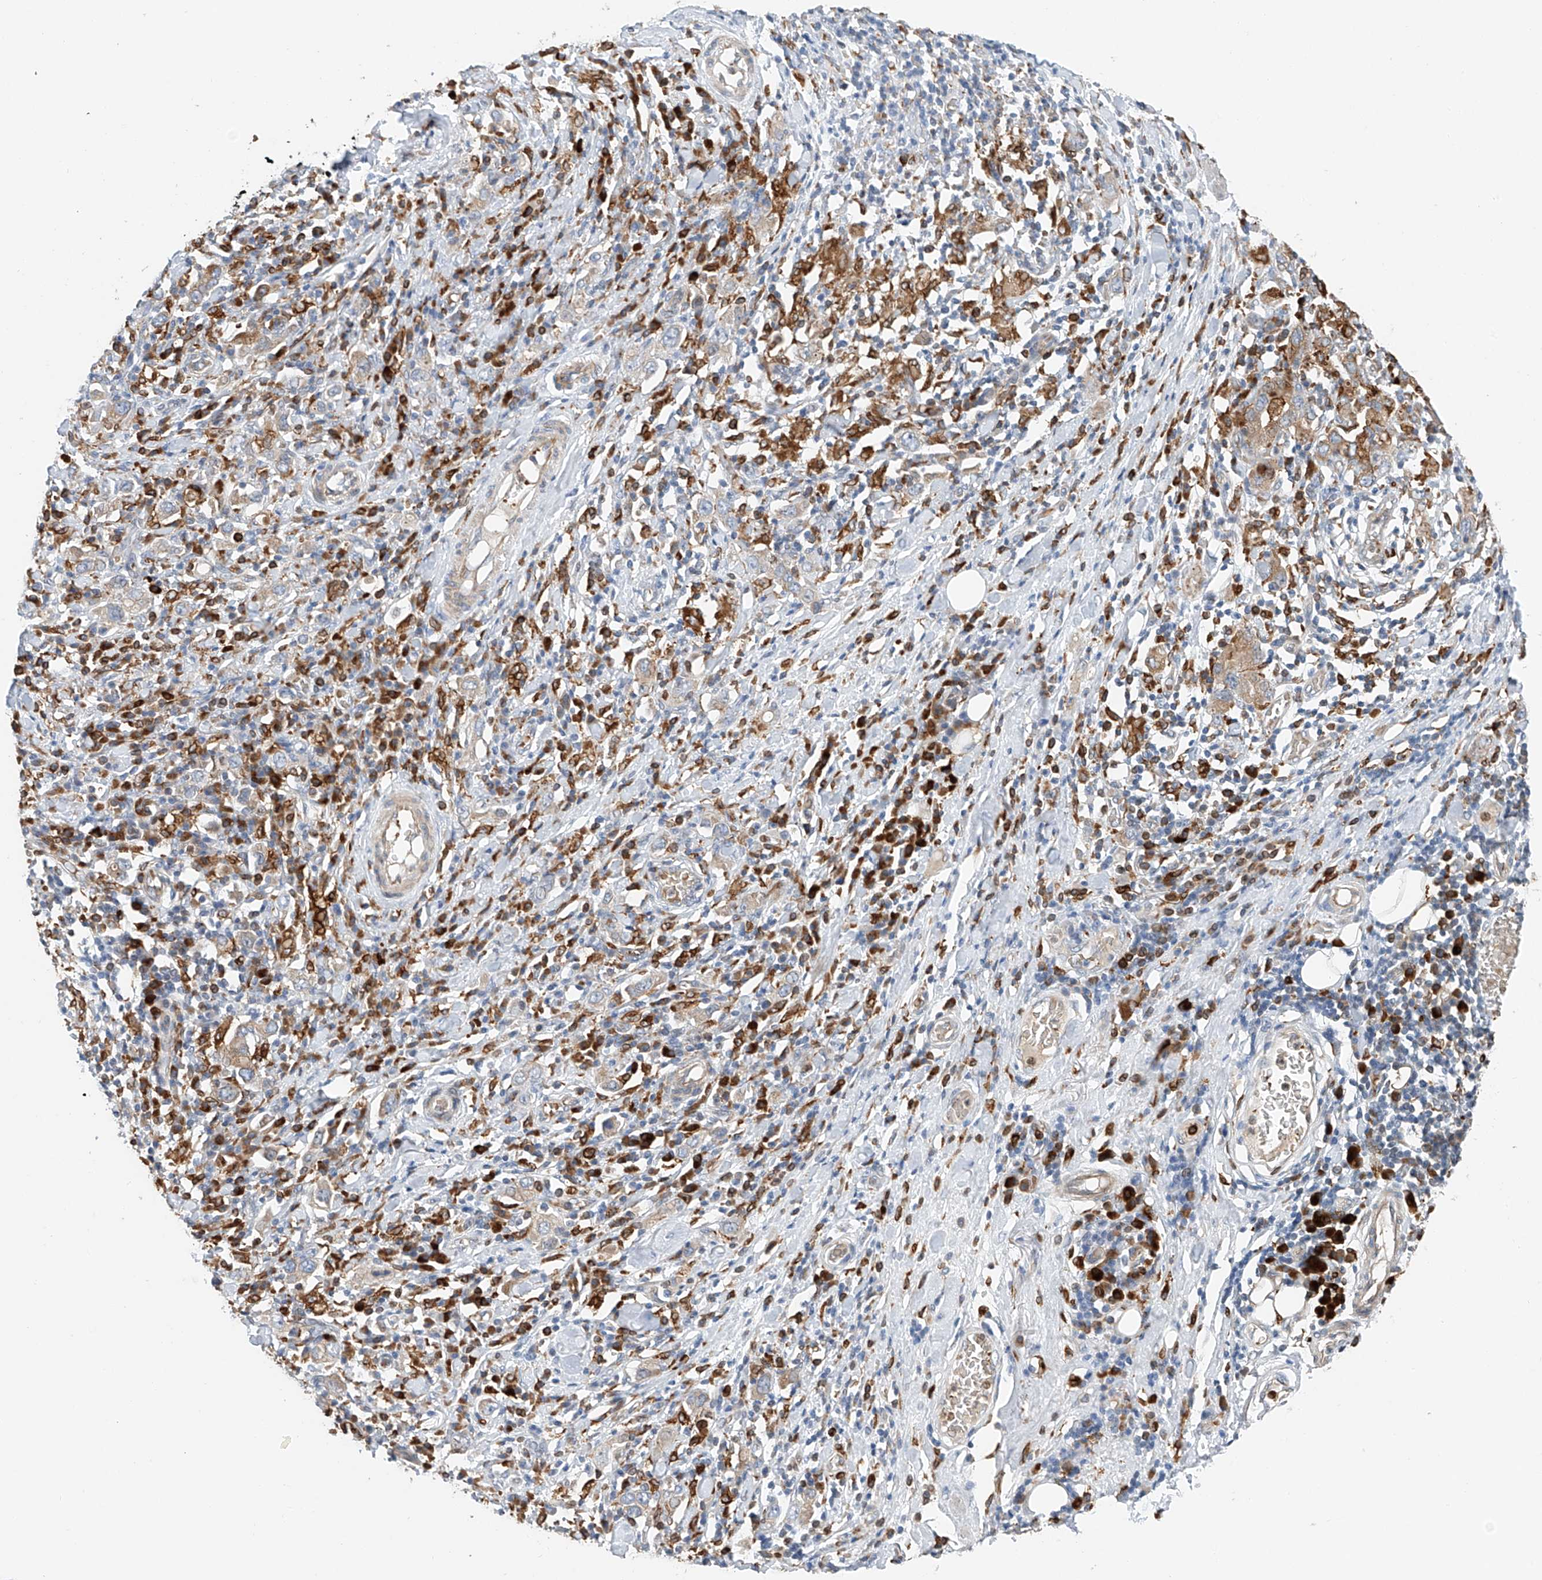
{"staining": {"intensity": "strong", "quantity": "25%-75%", "location": "cytoplasmic/membranous"}, "tissue": "stomach cancer", "cell_type": "Tumor cells", "image_type": "cancer", "snomed": [{"axis": "morphology", "description": "Adenocarcinoma, NOS"}, {"axis": "topography", "description": "Stomach, upper"}], "caption": "A brown stain shows strong cytoplasmic/membranous staining of a protein in human stomach adenocarcinoma tumor cells. (DAB (3,3'-diaminobenzidine) IHC, brown staining for protein, blue staining for nuclei).", "gene": "TBXAS1", "patient": {"sex": "male", "age": 62}}